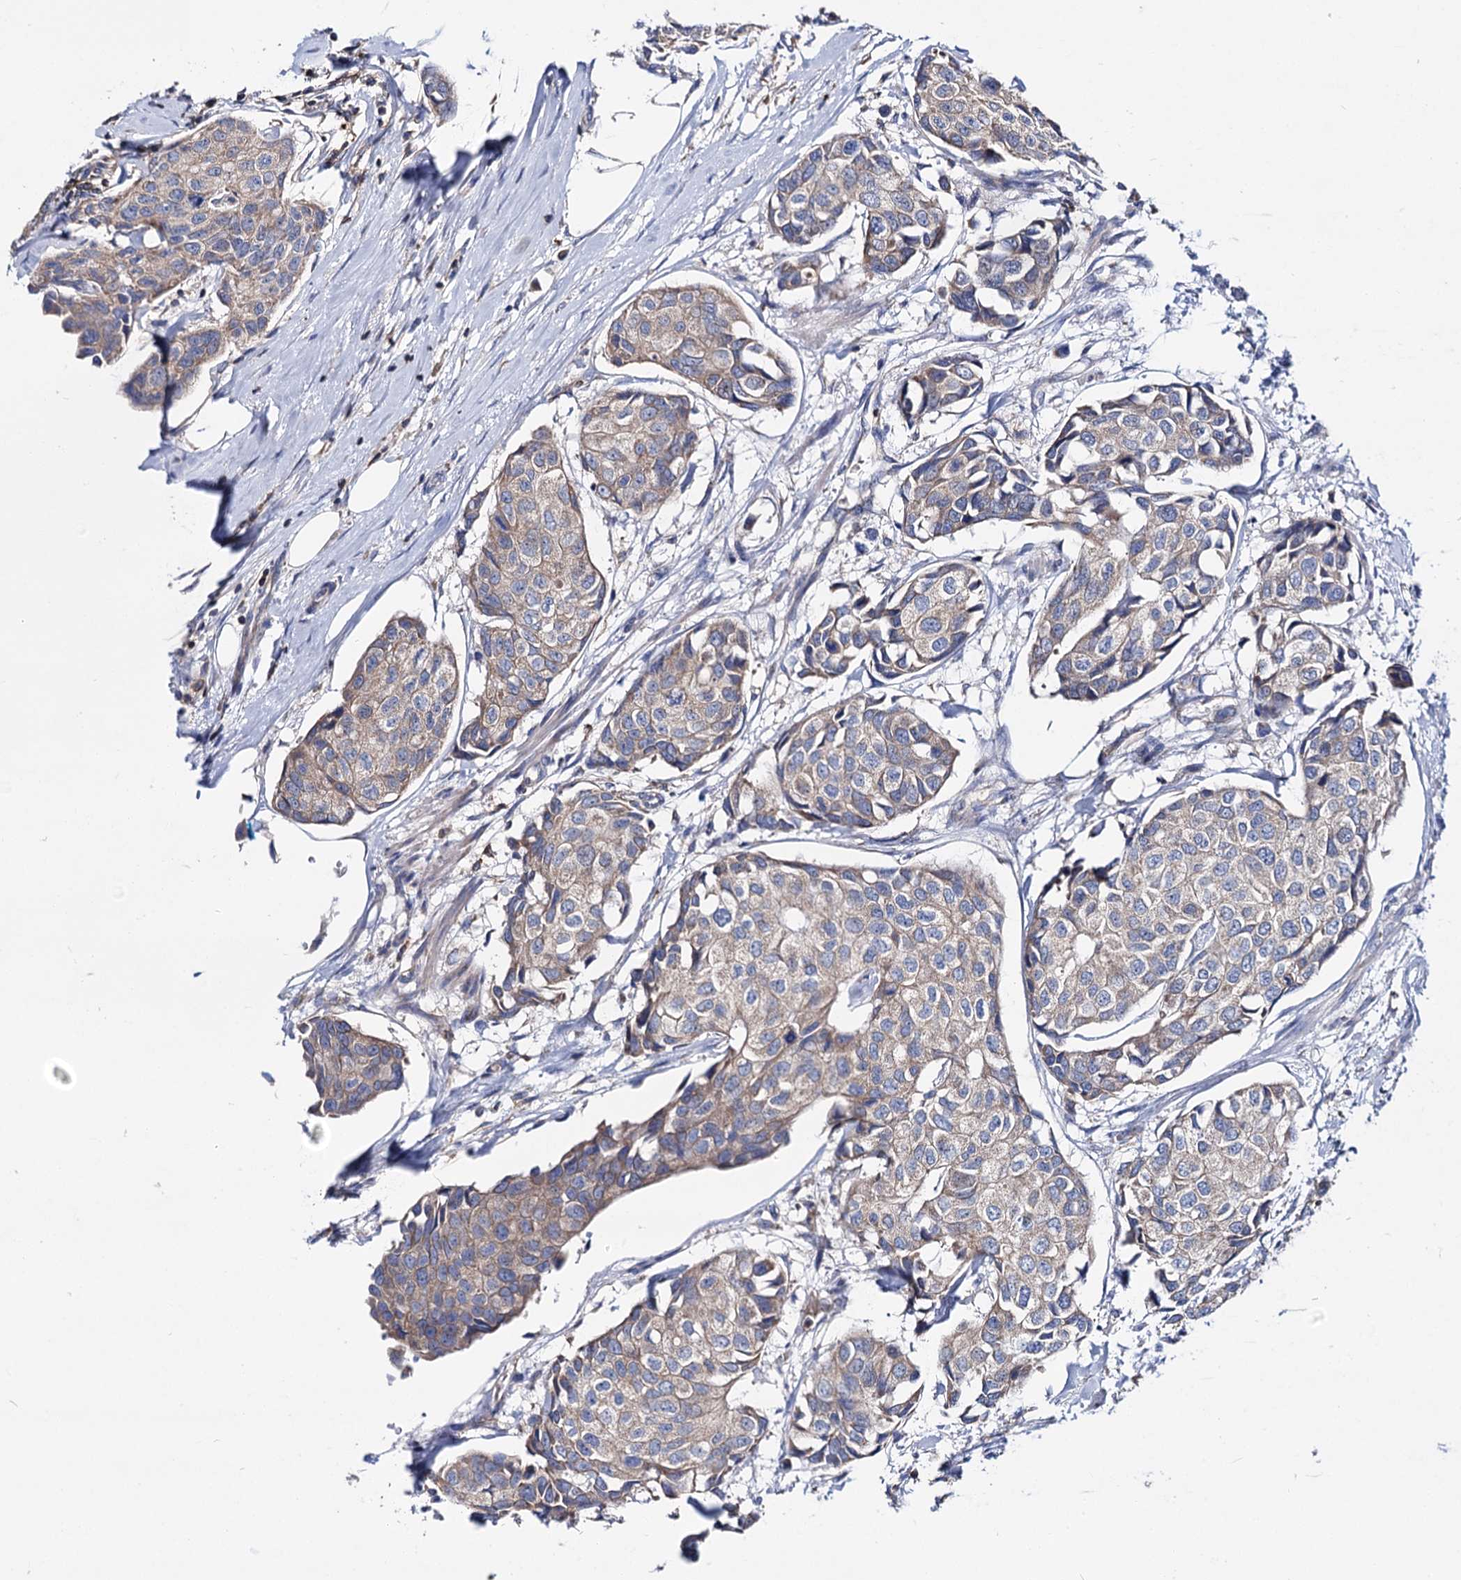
{"staining": {"intensity": "moderate", "quantity": ">75%", "location": "cytoplasmic/membranous"}, "tissue": "breast cancer", "cell_type": "Tumor cells", "image_type": "cancer", "snomed": [{"axis": "morphology", "description": "Duct carcinoma"}, {"axis": "topography", "description": "Breast"}], "caption": "Infiltrating ductal carcinoma (breast) stained for a protein (brown) reveals moderate cytoplasmic/membranous positive staining in about >75% of tumor cells.", "gene": "UBASH3B", "patient": {"sex": "female", "age": 80}}